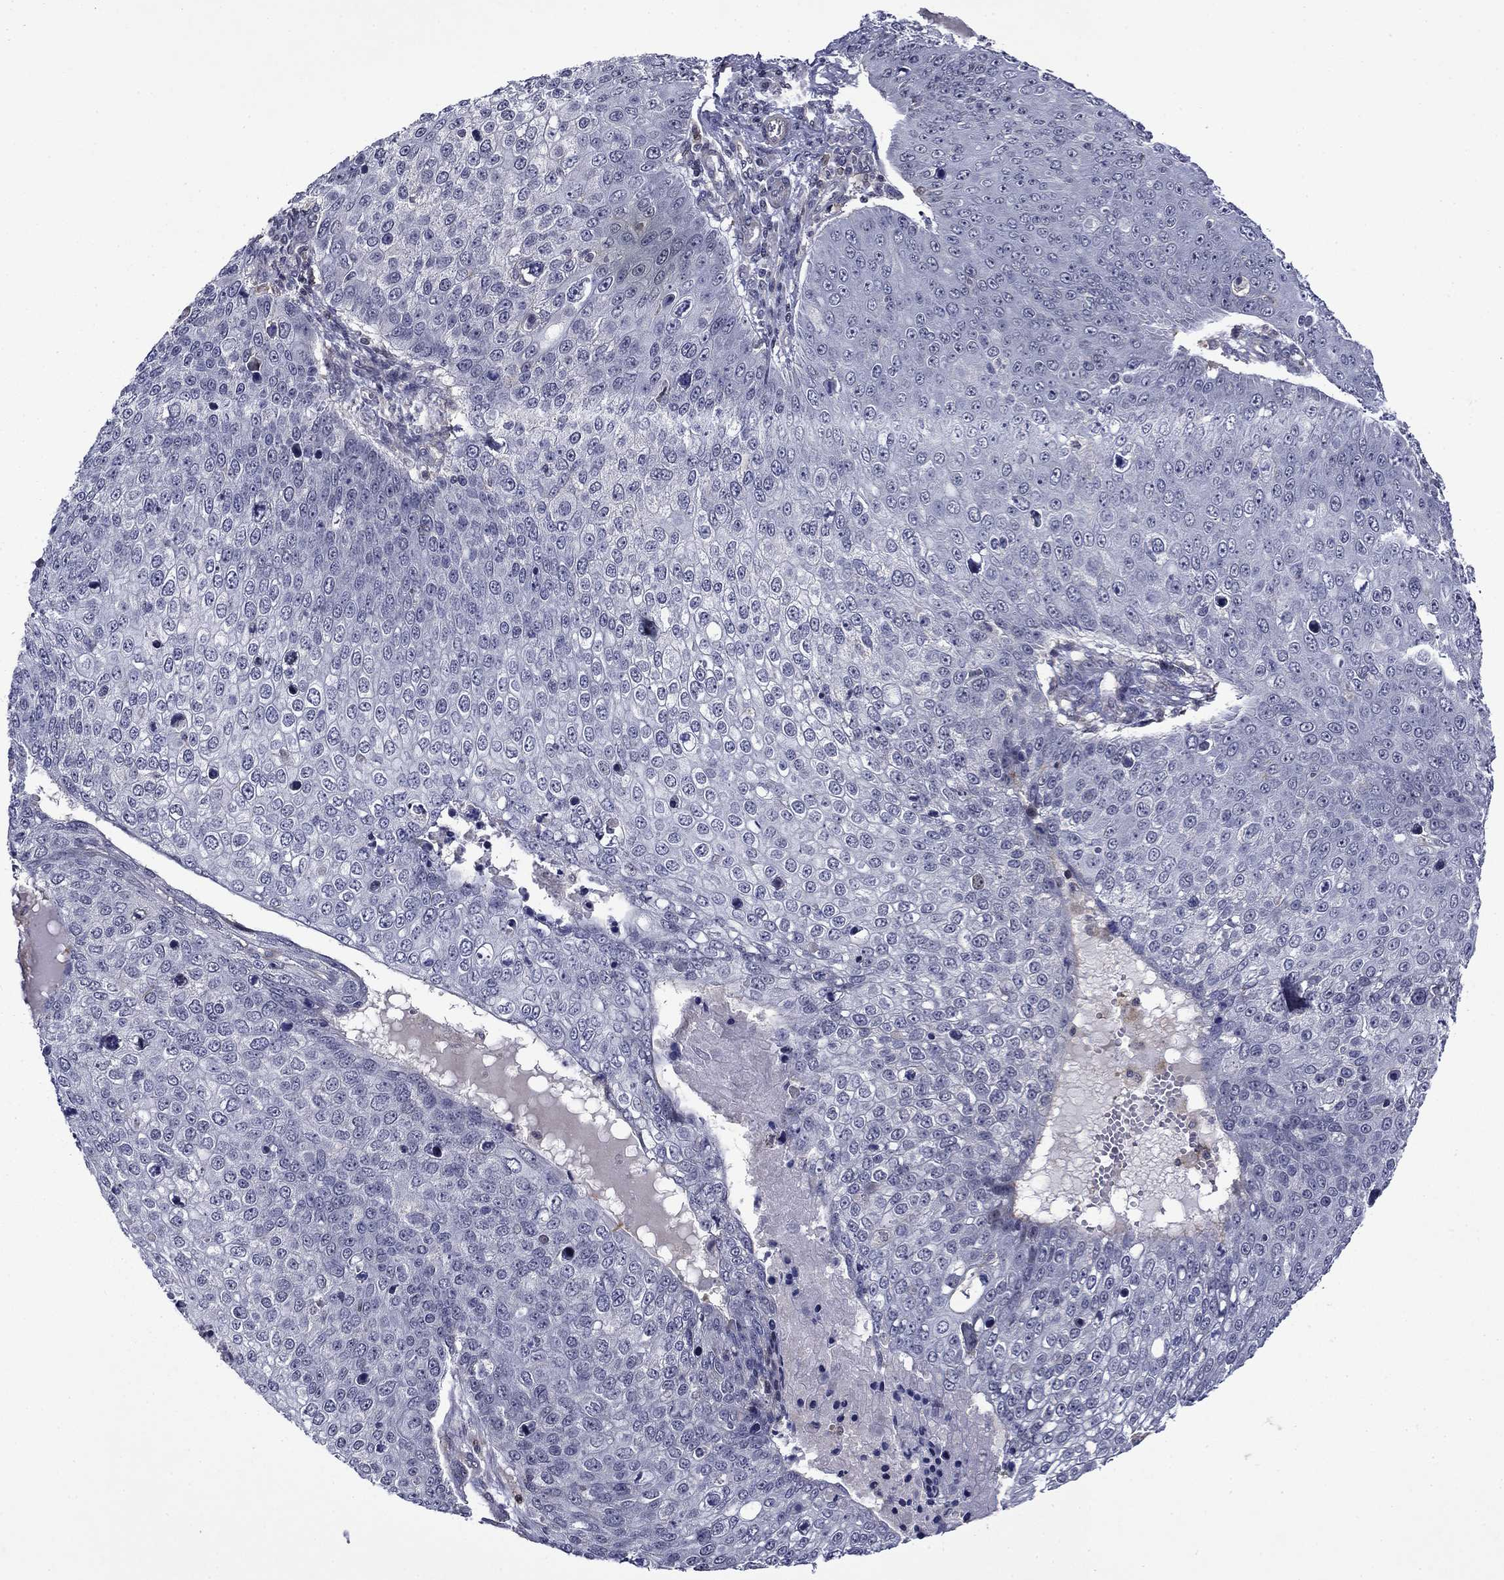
{"staining": {"intensity": "negative", "quantity": "none", "location": "none"}, "tissue": "skin cancer", "cell_type": "Tumor cells", "image_type": "cancer", "snomed": [{"axis": "morphology", "description": "Squamous cell carcinoma, NOS"}, {"axis": "topography", "description": "Skin"}], "caption": "High power microscopy histopathology image of an immunohistochemistry (IHC) photomicrograph of skin cancer, revealing no significant positivity in tumor cells.", "gene": "B3GAT1", "patient": {"sex": "male", "age": 71}}